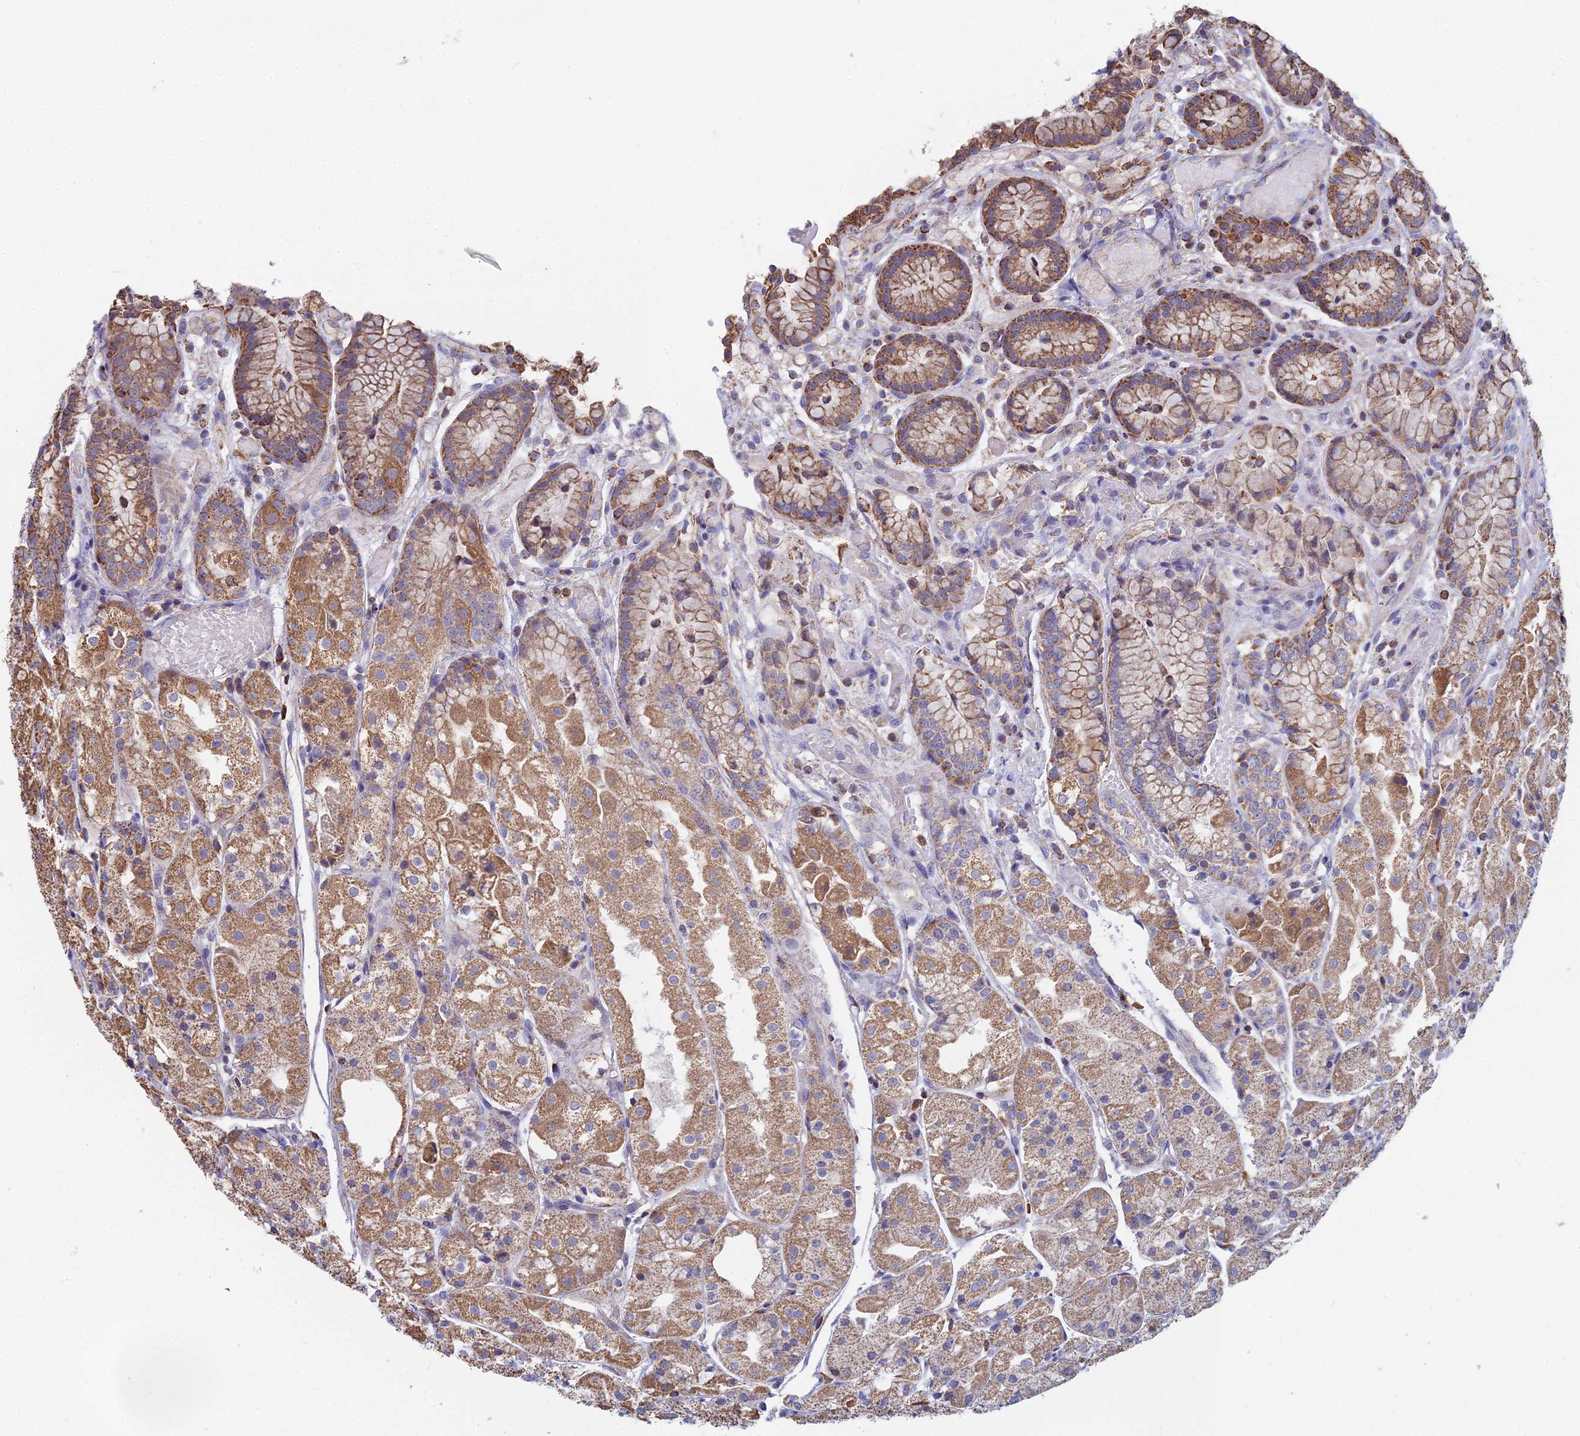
{"staining": {"intensity": "moderate", "quantity": ">75%", "location": "cytoplasmic/membranous"}, "tissue": "stomach", "cell_type": "Glandular cells", "image_type": "normal", "snomed": [{"axis": "morphology", "description": "Normal tissue, NOS"}, {"axis": "topography", "description": "Stomach, upper"}], "caption": "Benign stomach shows moderate cytoplasmic/membranous positivity in about >75% of glandular cells, visualized by immunohistochemistry.", "gene": "SPOCK2", "patient": {"sex": "male", "age": 72}}